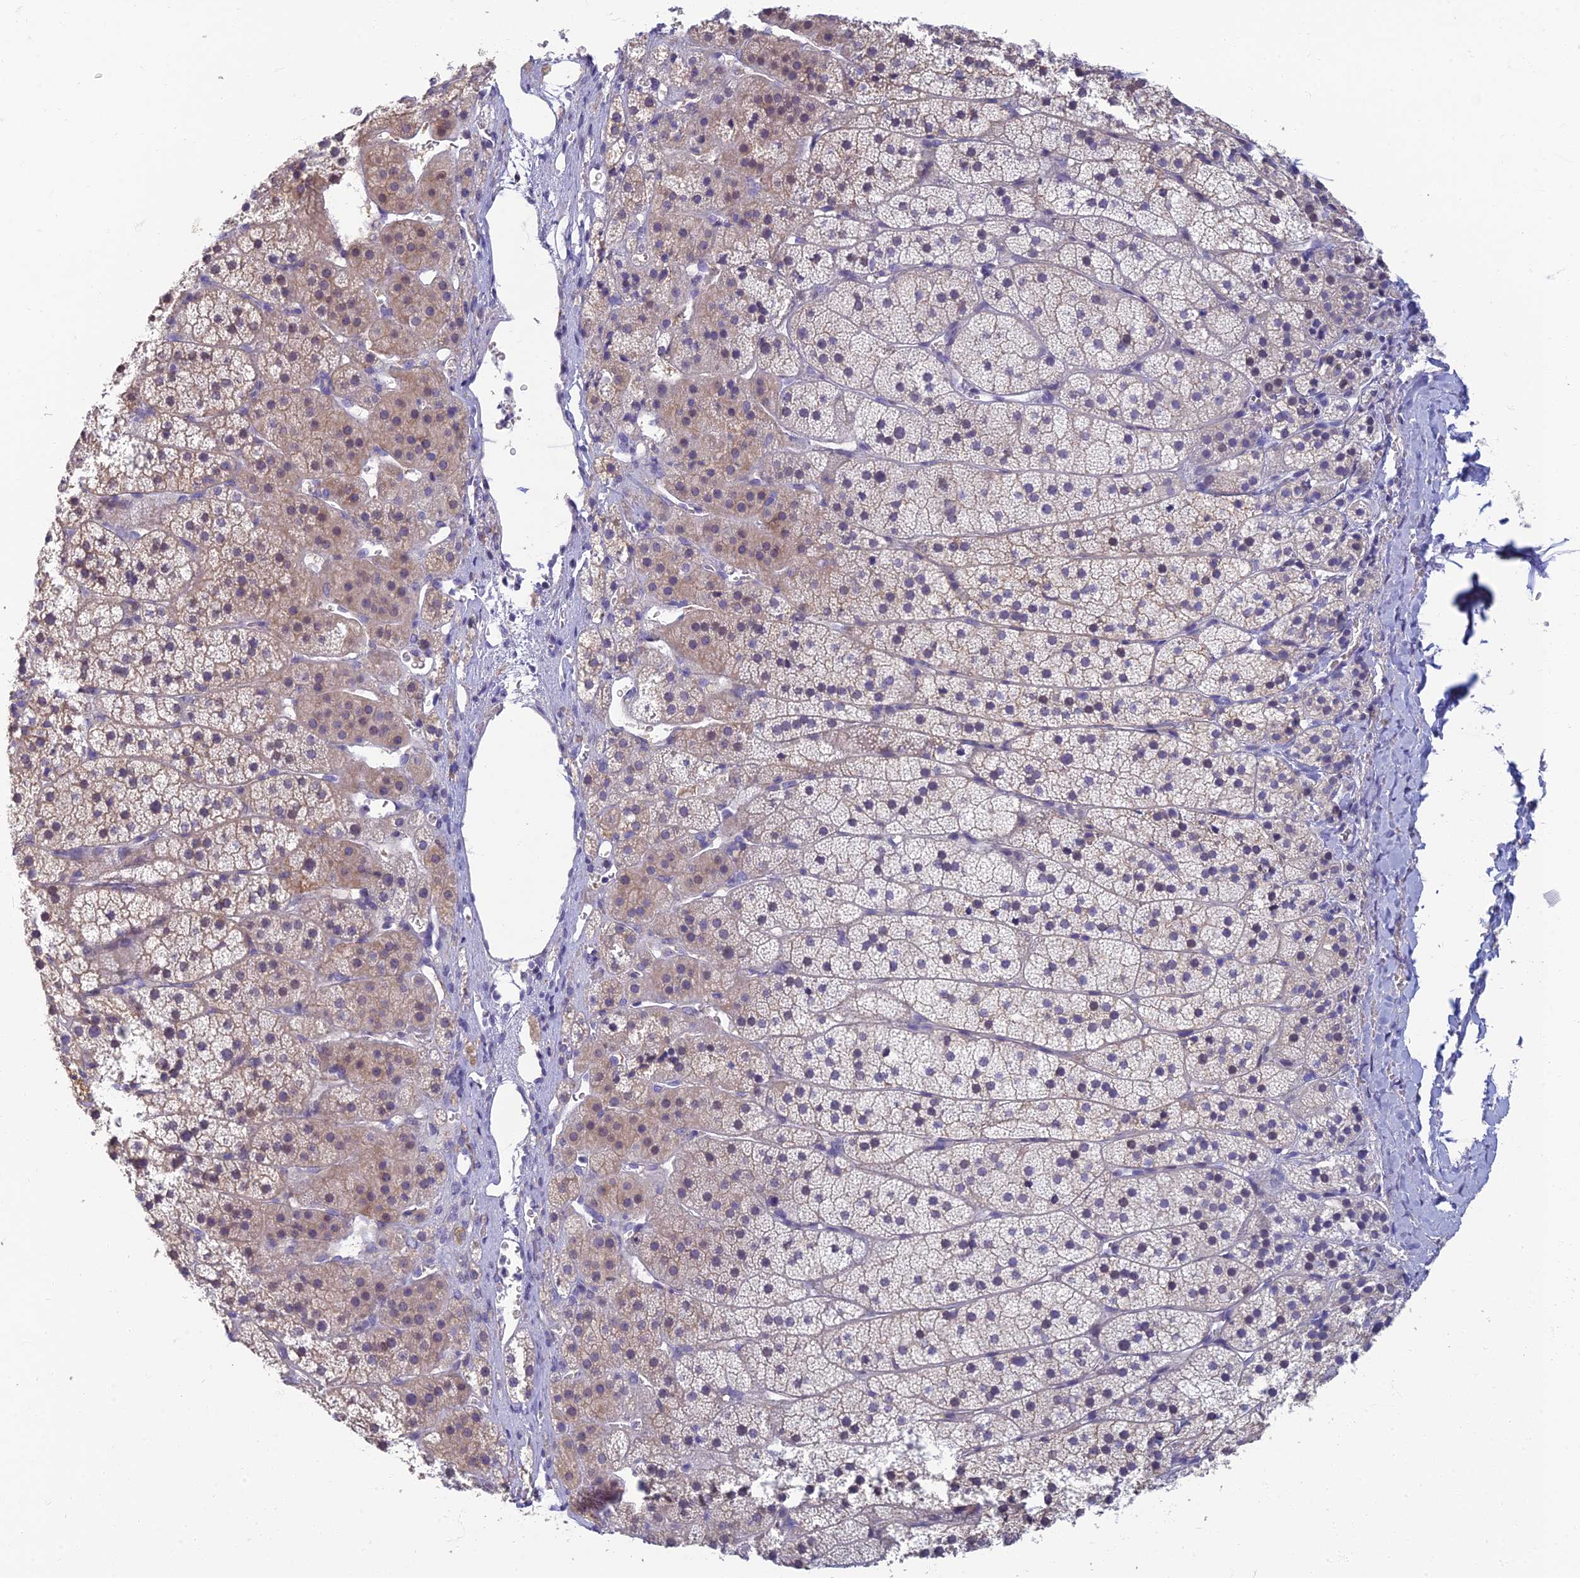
{"staining": {"intensity": "weak", "quantity": "25%-75%", "location": "cytoplasmic/membranous,nuclear"}, "tissue": "adrenal gland", "cell_type": "Glandular cells", "image_type": "normal", "snomed": [{"axis": "morphology", "description": "Normal tissue, NOS"}, {"axis": "topography", "description": "Adrenal gland"}], "caption": "Protein expression analysis of unremarkable adrenal gland exhibits weak cytoplasmic/membranous,nuclear expression in approximately 25%-75% of glandular cells.", "gene": "NEURL1", "patient": {"sex": "female", "age": 44}}